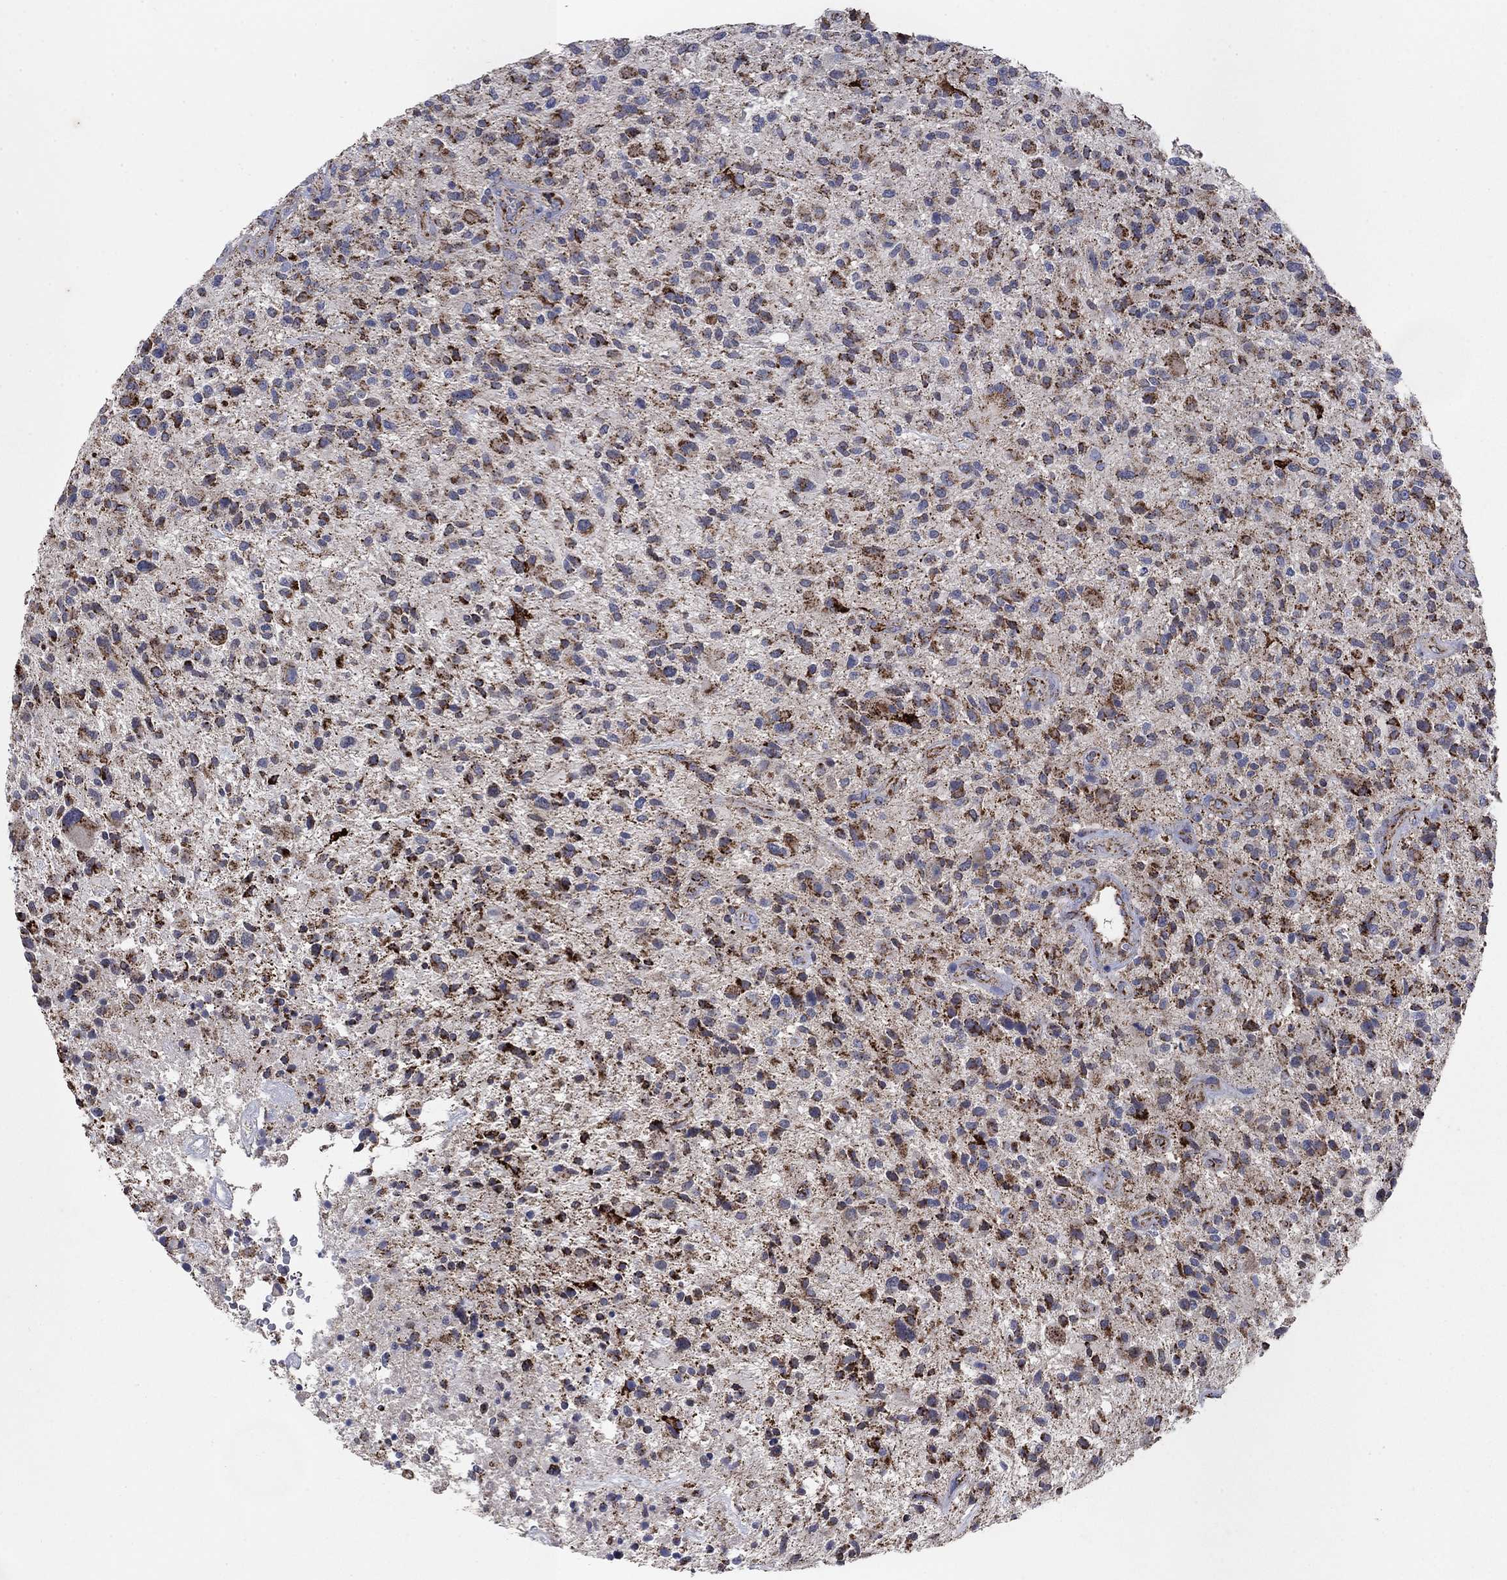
{"staining": {"intensity": "moderate", "quantity": ">75%", "location": "cytoplasmic/membranous"}, "tissue": "glioma", "cell_type": "Tumor cells", "image_type": "cancer", "snomed": [{"axis": "morphology", "description": "Glioma, malignant, High grade"}, {"axis": "topography", "description": "Brain"}], "caption": "Malignant glioma (high-grade) stained with a protein marker reveals moderate staining in tumor cells.", "gene": "PNPLA2", "patient": {"sex": "male", "age": 47}}